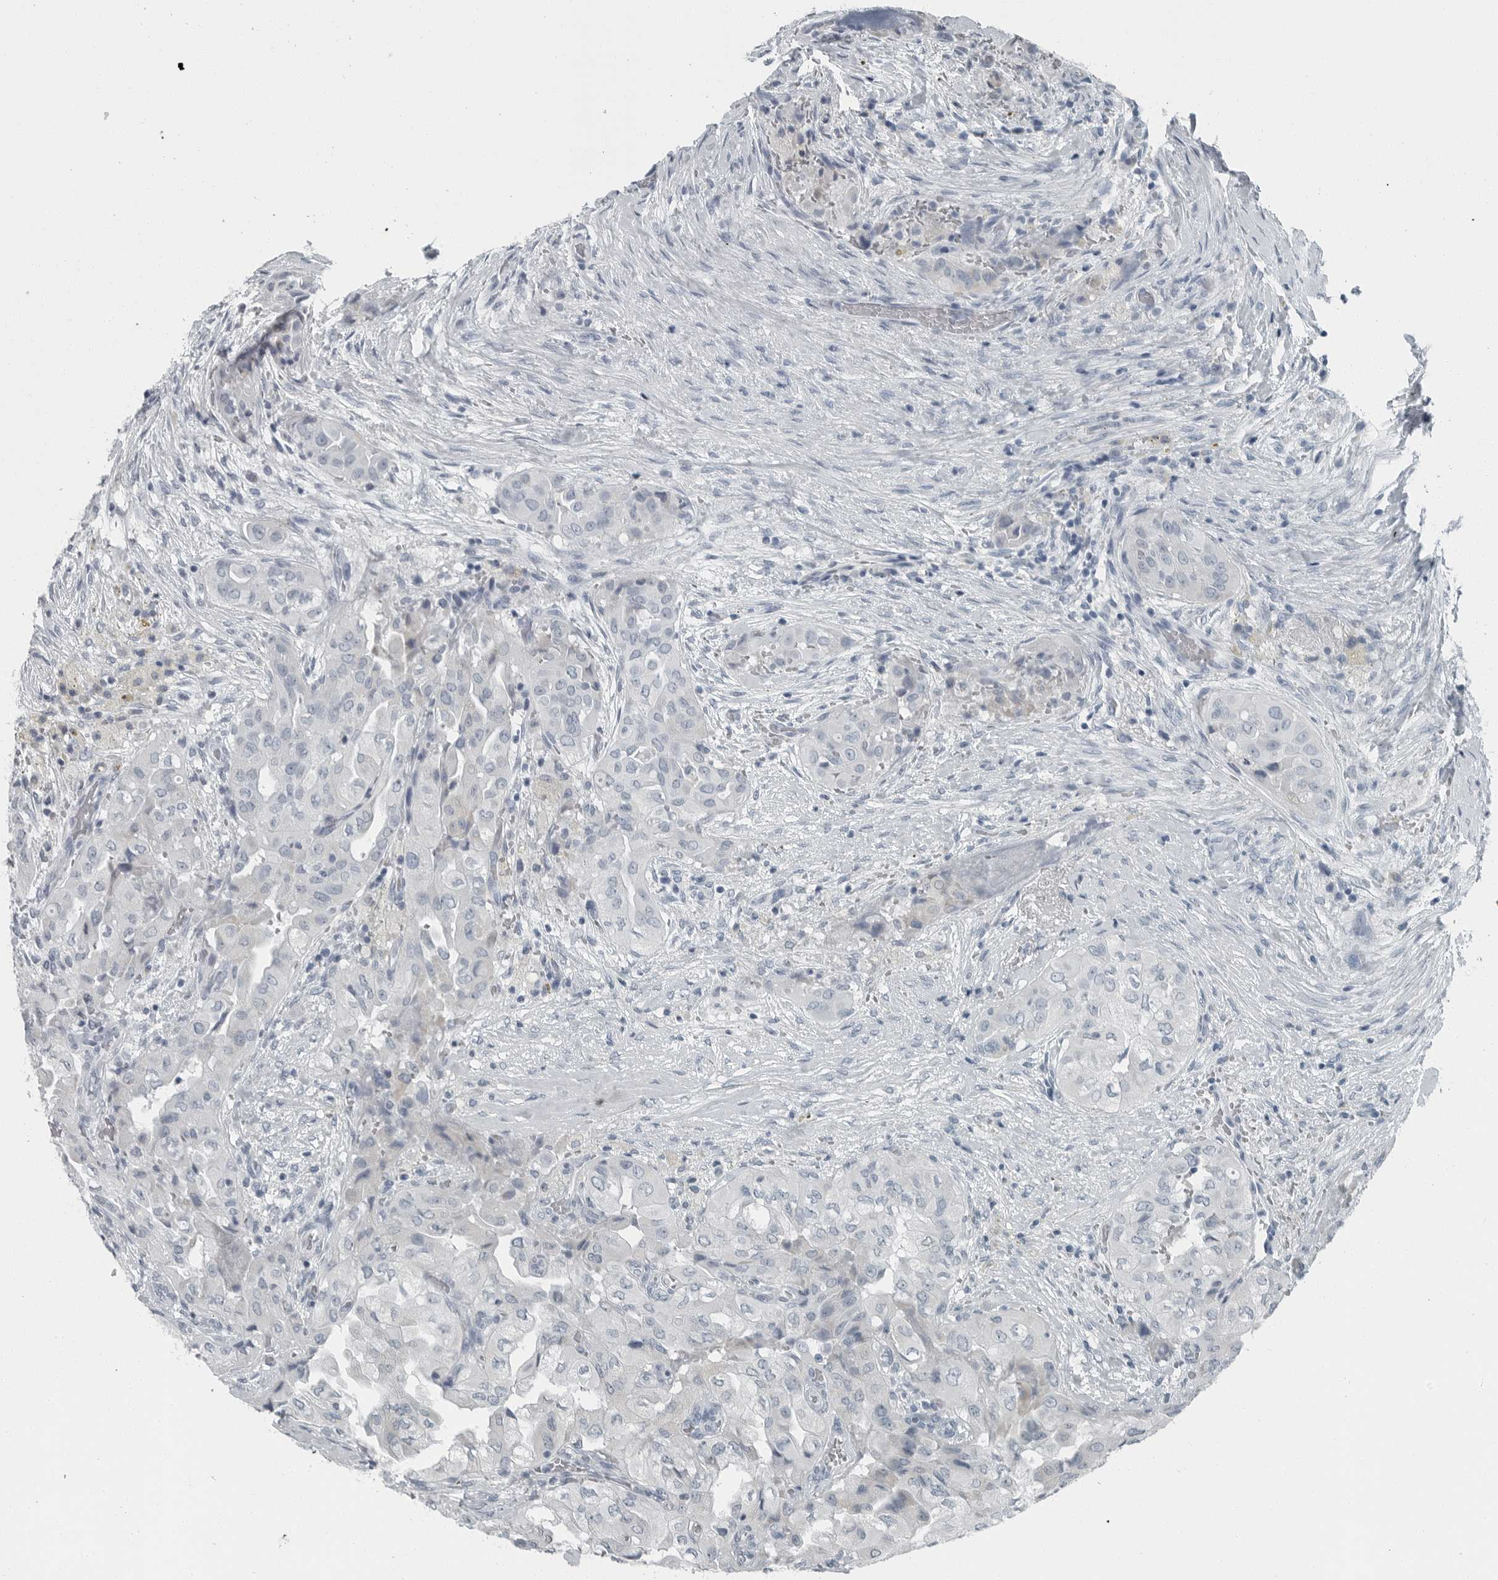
{"staining": {"intensity": "negative", "quantity": "none", "location": "none"}, "tissue": "thyroid cancer", "cell_type": "Tumor cells", "image_type": "cancer", "snomed": [{"axis": "morphology", "description": "Papillary adenocarcinoma, NOS"}, {"axis": "topography", "description": "Thyroid gland"}], "caption": "IHC micrograph of neoplastic tissue: thyroid cancer (papillary adenocarcinoma) stained with DAB displays no significant protein staining in tumor cells.", "gene": "ZPBP2", "patient": {"sex": "female", "age": 59}}